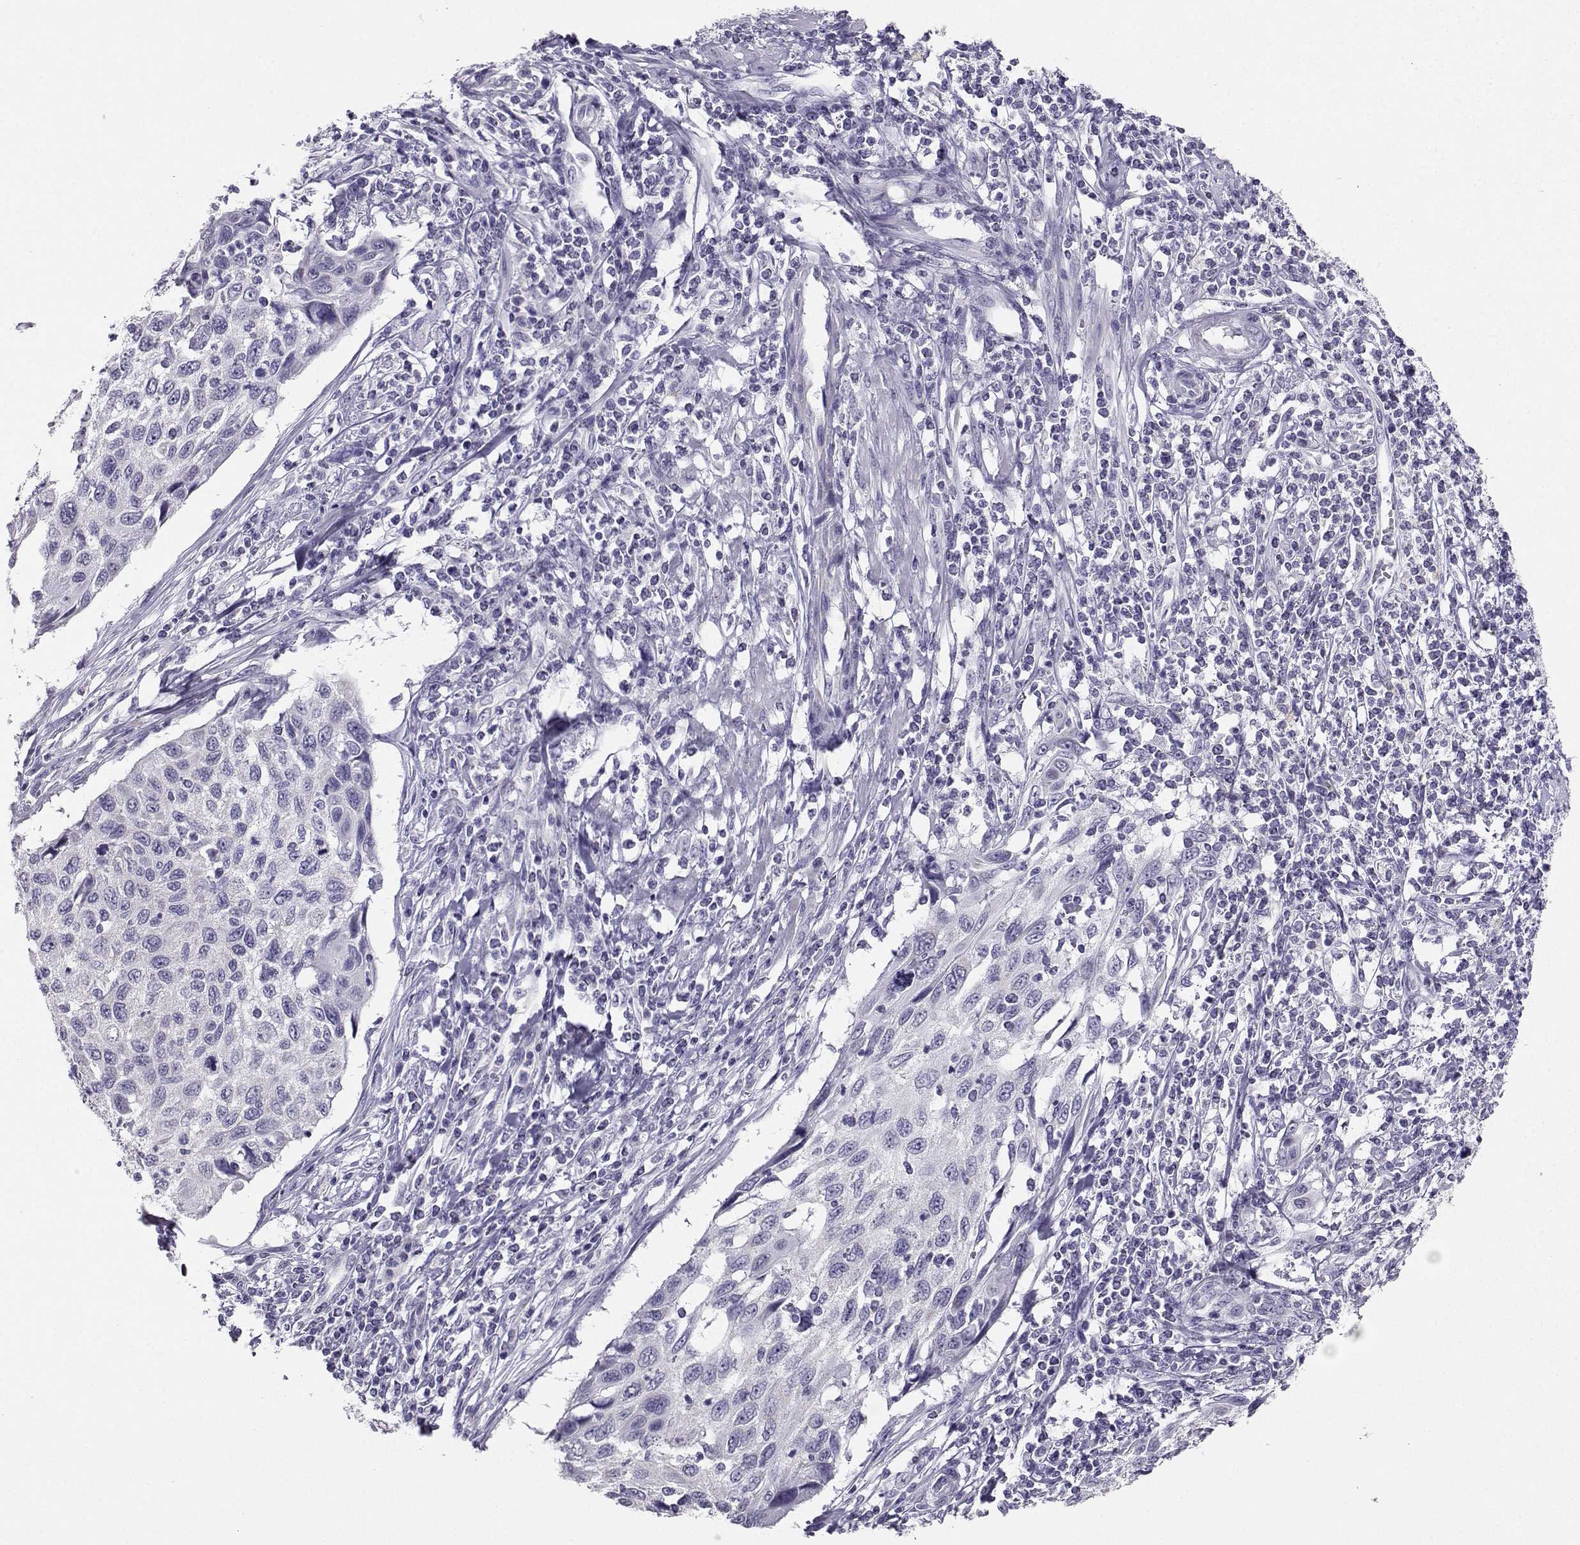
{"staining": {"intensity": "negative", "quantity": "none", "location": "none"}, "tissue": "cervical cancer", "cell_type": "Tumor cells", "image_type": "cancer", "snomed": [{"axis": "morphology", "description": "Squamous cell carcinoma, NOS"}, {"axis": "topography", "description": "Cervix"}], "caption": "The histopathology image demonstrates no significant expression in tumor cells of cervical cancer (squamous cell carcinoma).", "gene": "AVP", "patient": {"sex": "female", "age": 70}}